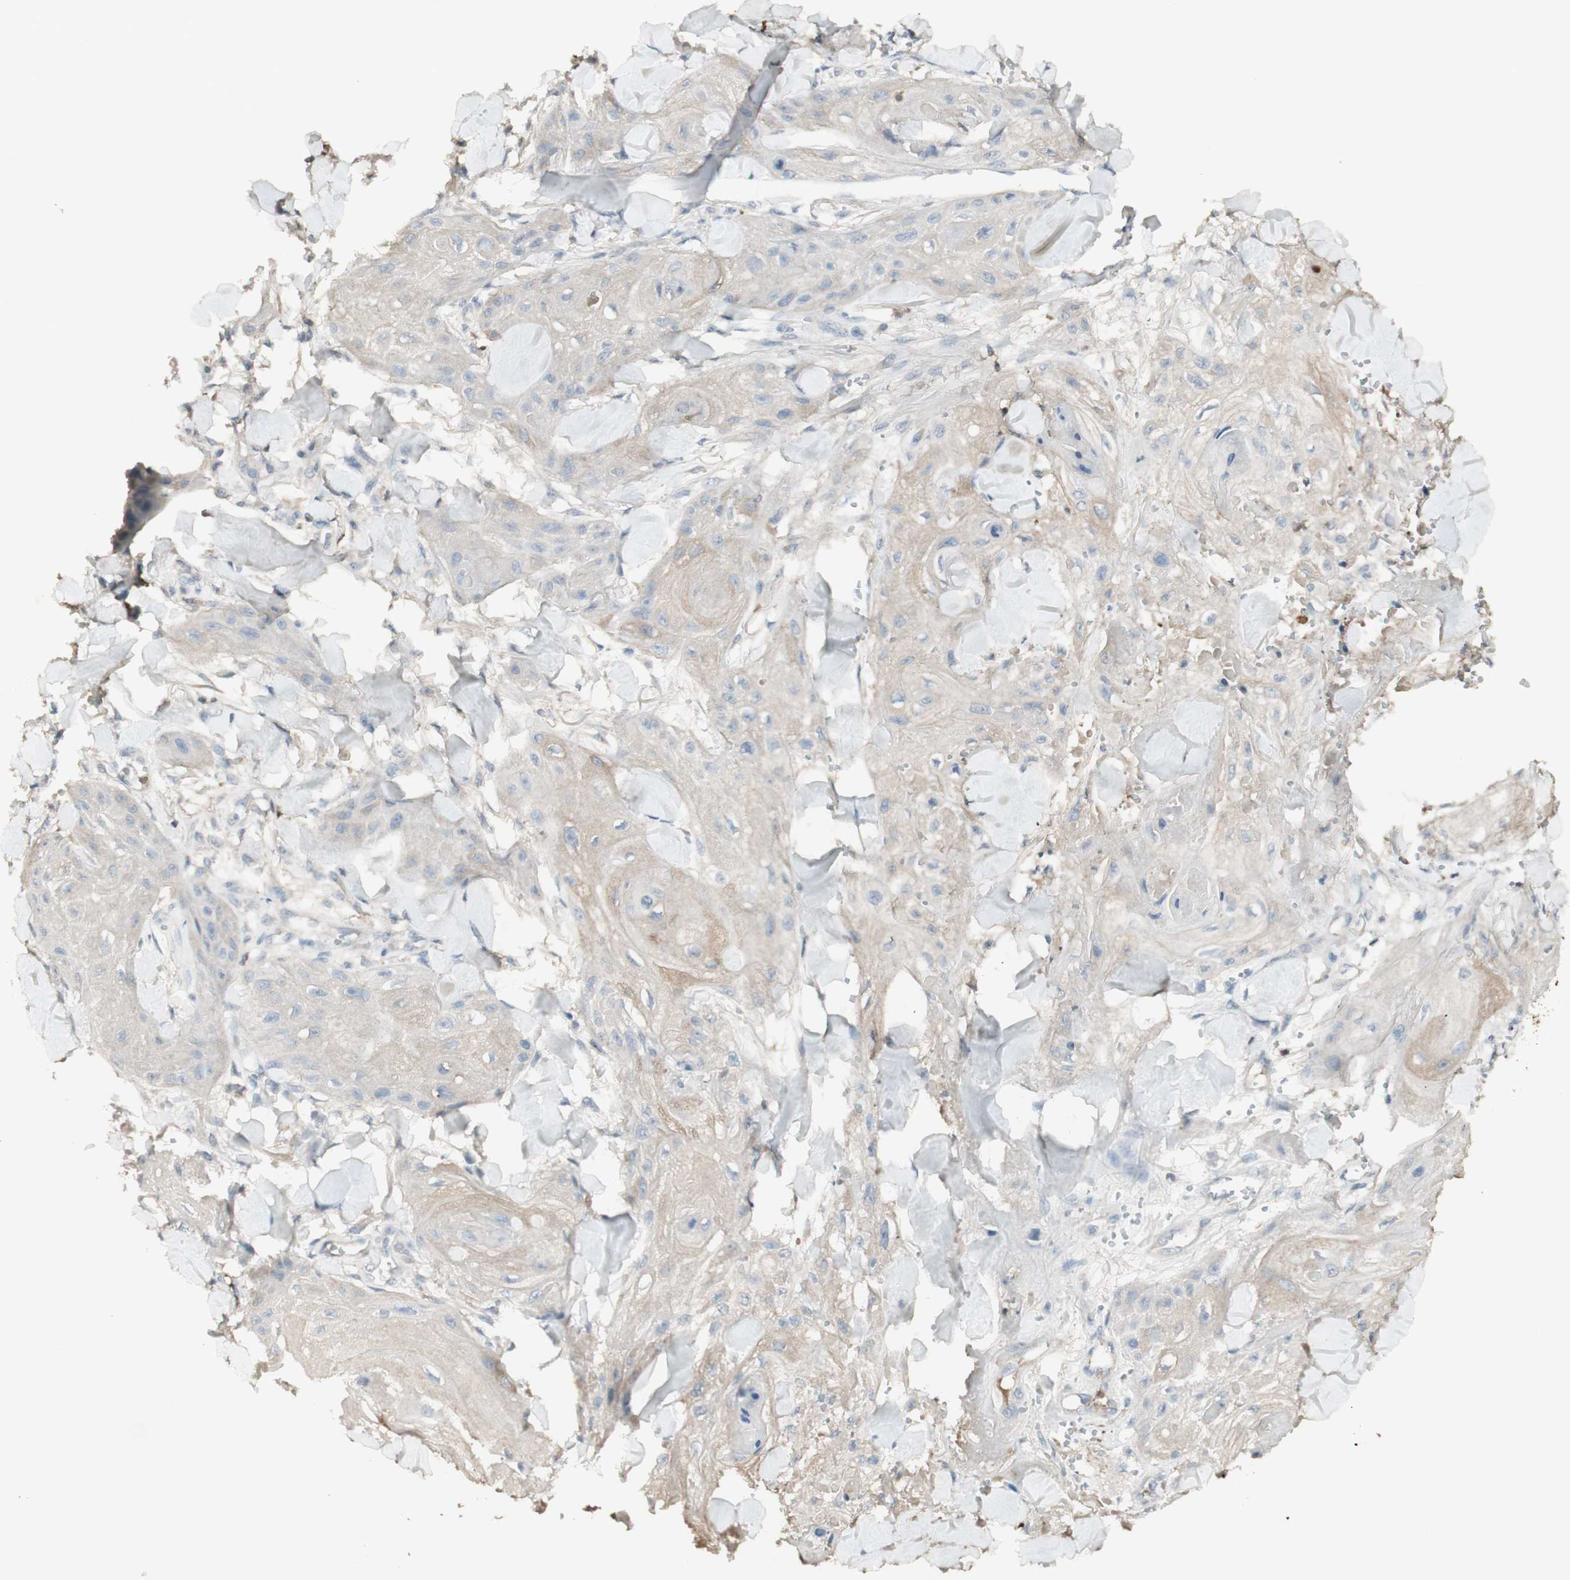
{"staining": {"intensity": "negative", "quantity": "none", "location": "none"}, "tissue": "skin cancer", "cell_type": "Tumor cells", "image_type": "cancer", "snomed": [{"axis": "morphology", "description": "Squamous cell carcinoma, NOS"}, {"axis": "topography", "description": "Skin"}], "caption": "A high-resolution micrograph shows immunohistochemistry staining of skin squamous cell carcinoma, which displays no significant expression in tumor cells.", "gene": "IFNG", "patient": {"sex": "male", "age": 74}}